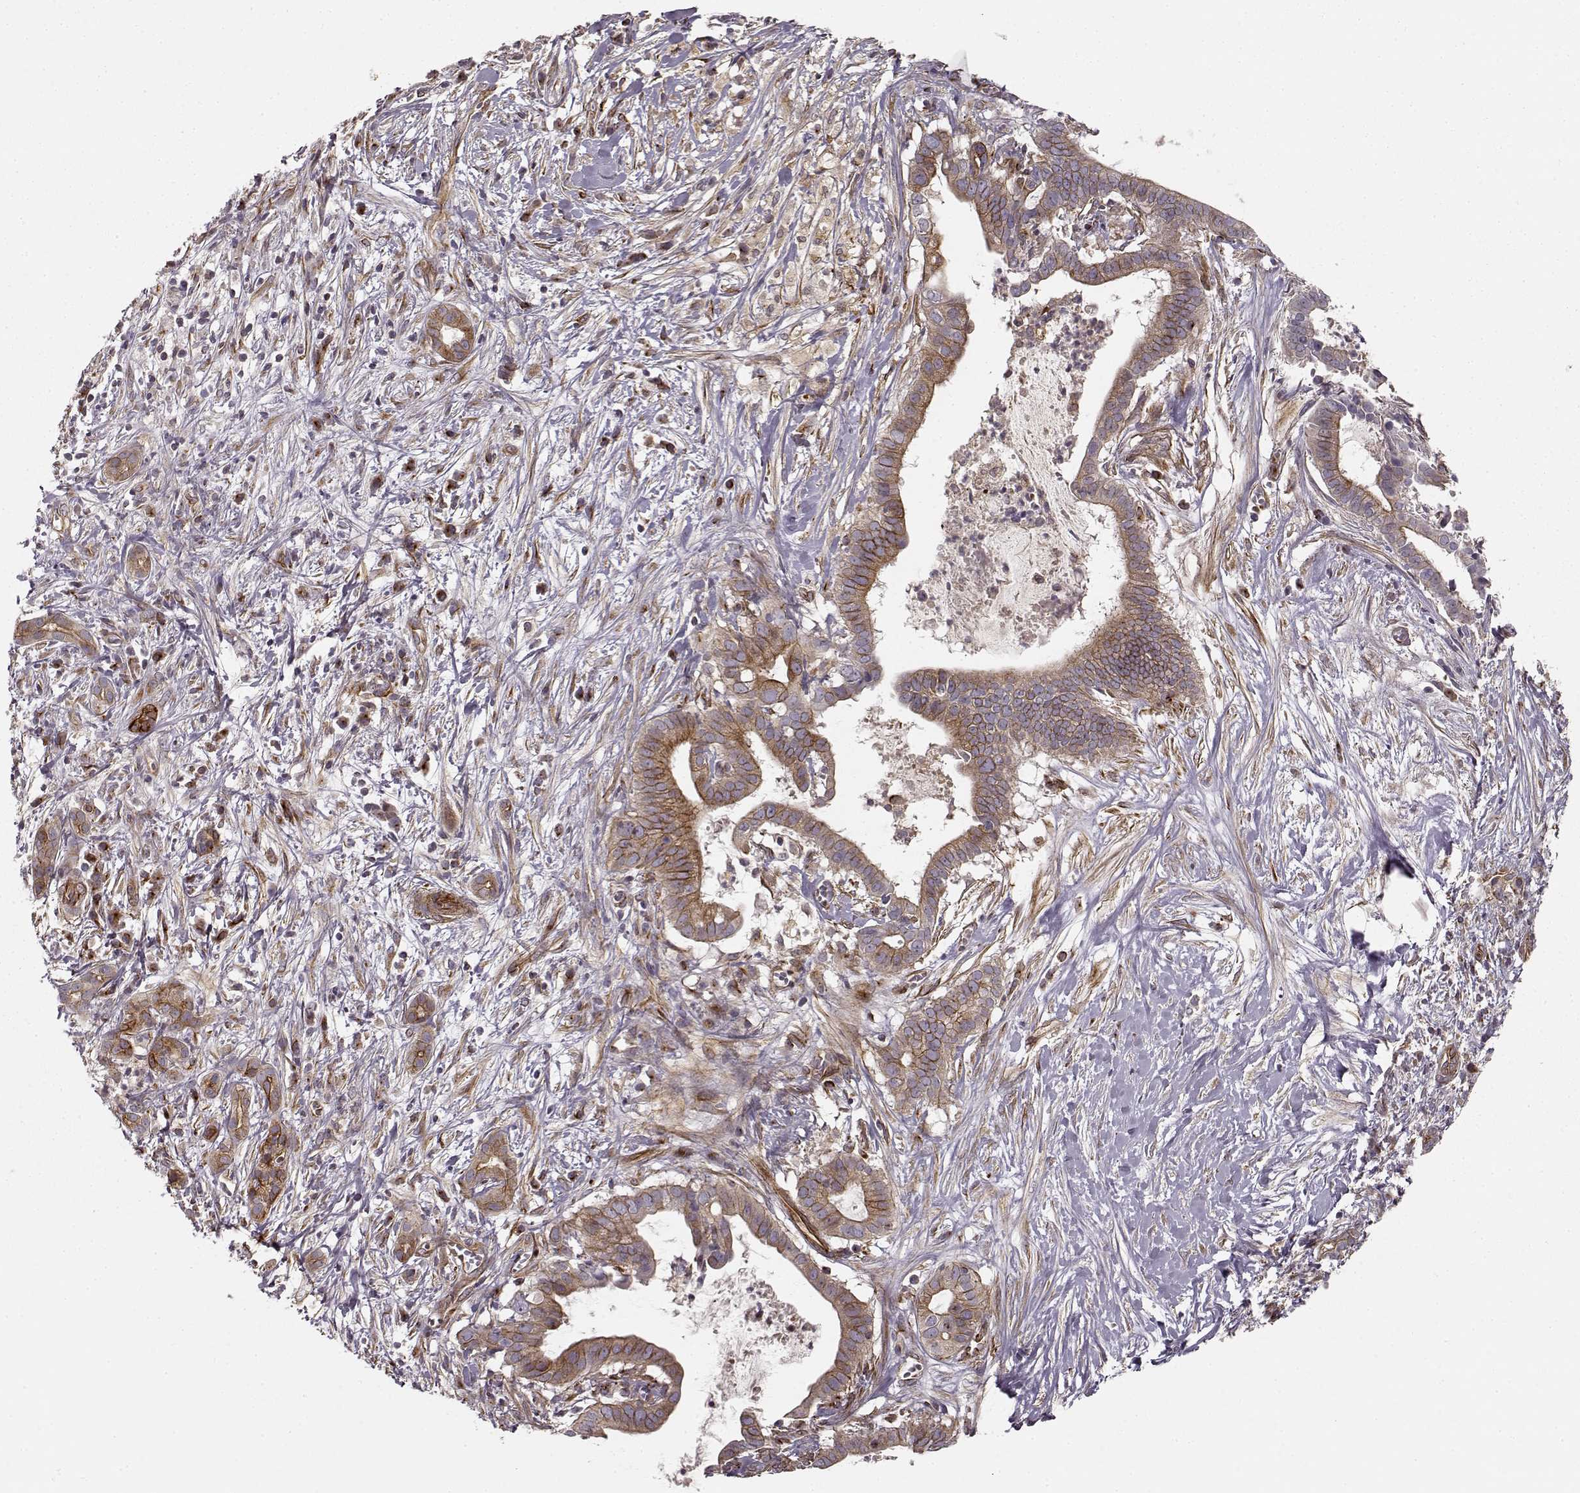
{"staining": {"intensity": "moderate", "quantity": ">75%", "location": "cytoplasmic/membranous"}, "tissue": "pancreatic cancer", "cell_type": "Tumor cells", "image_type": "cancer", "snomed": [{"axis": "morphology", "description": "Adenocarcinoma, NOS"}, {"axis": "topography", "description": "Pancreas"}], "caption": "This is an image of immunohistochemistry (IHC) staining of adenocarcinoma (pancreatic), which shows moderate staining in the cytoplasmic/membranous of tumor cells.", "gene": "MTR", "patient": {"sex": "male", "age": 61}}